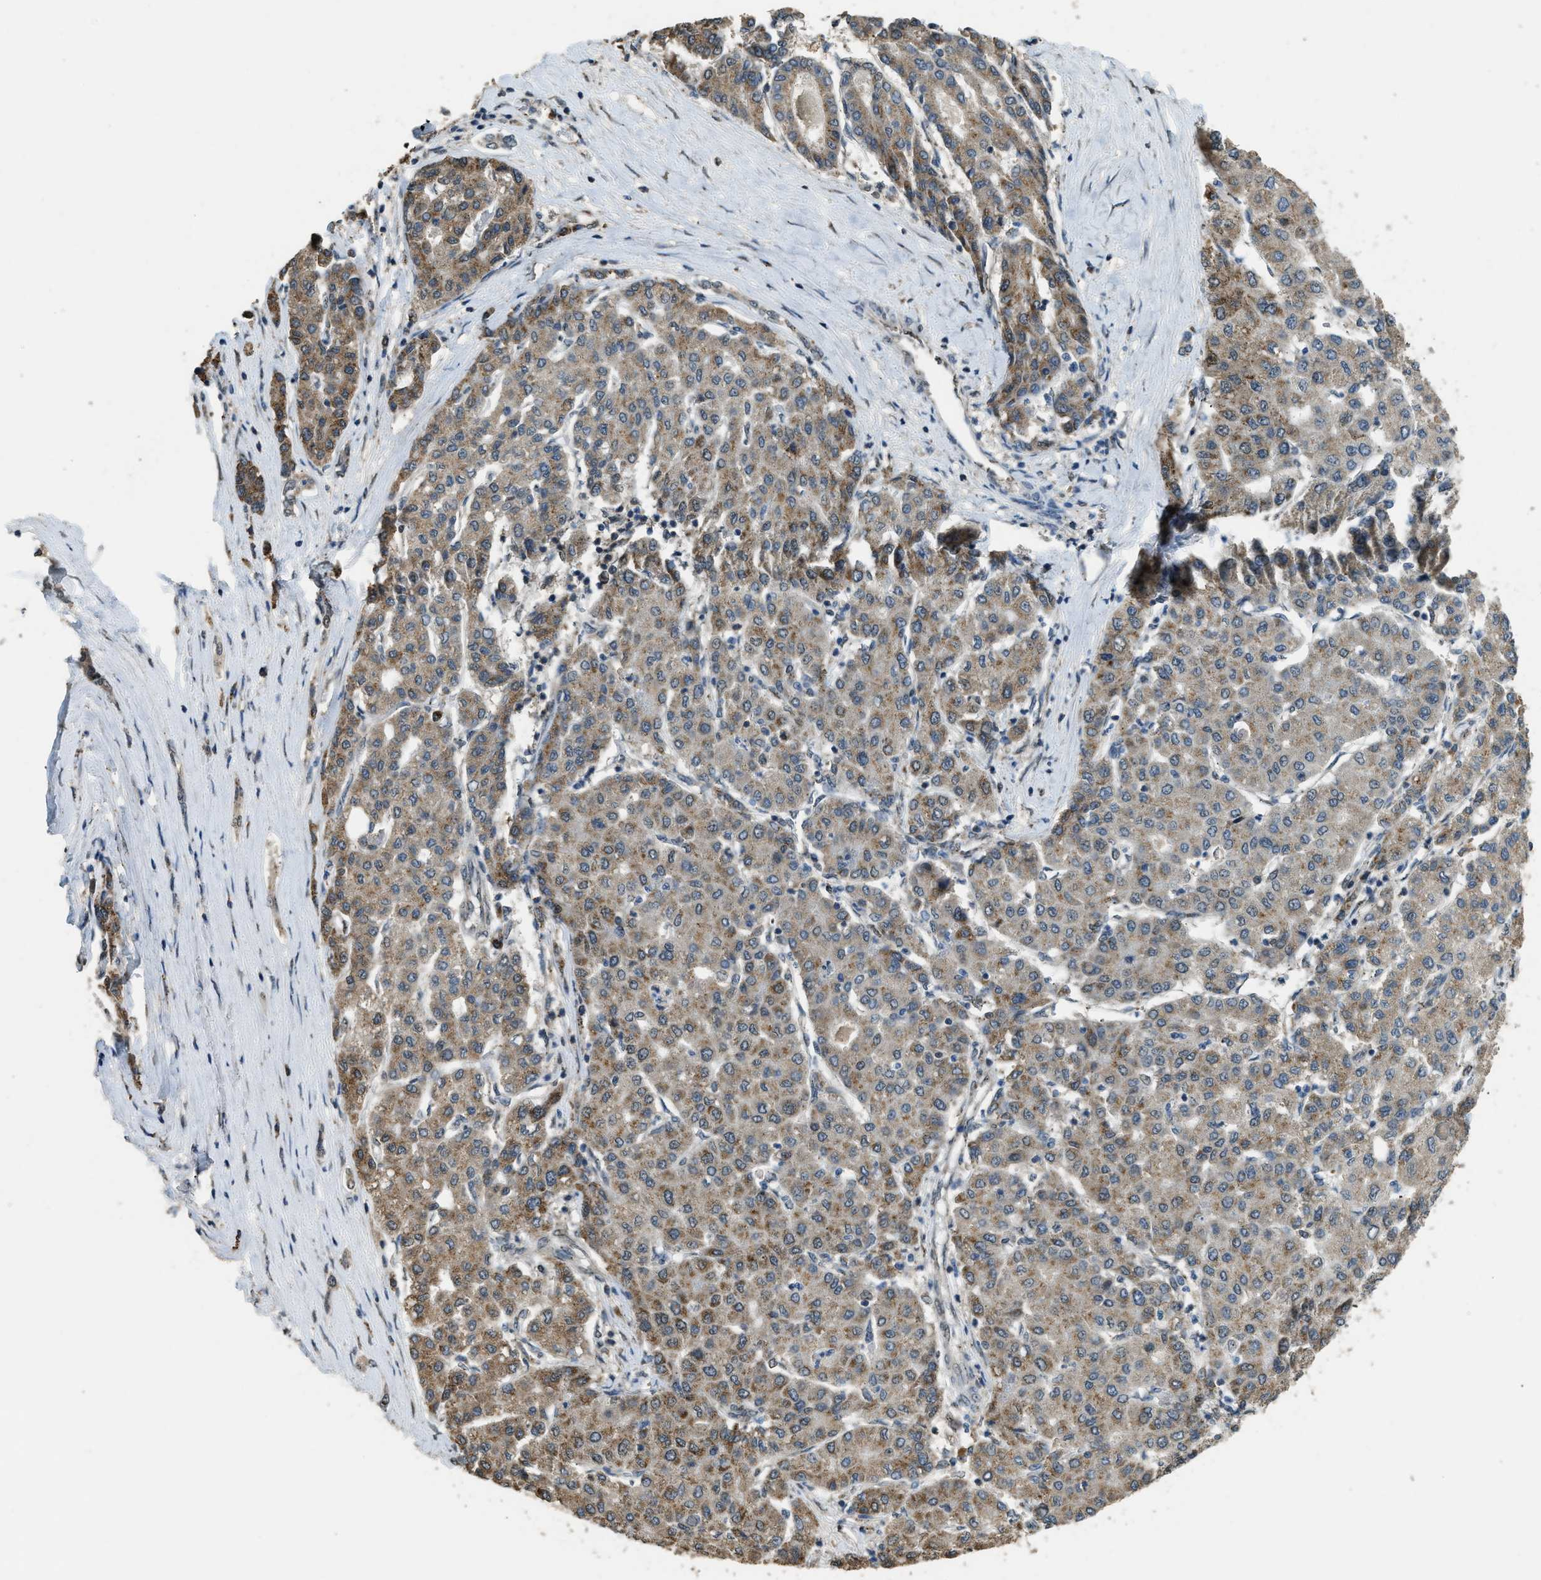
{"staining": {"intensity": "moderate", "quantity": ">75%", "location": "cytoplasmic/membranous"}, "tissue": "liver cancer", "cell_type": "Tumor cells", "image_type": "cancer", "snomed": [{"axis": "morphology", "description": "Carcinoma, Hepatocellular, NOS"}, {"axis": "topography", "description": "Liver"}], "caption": "A high-resolution micrograph shows IHC staining of liver cancer, which displays moderate cytoplasmic/membranous staining in about >75% of tumor cells.", "gene": "IPO7", "patient": {"sex": "male", "age": 65}}